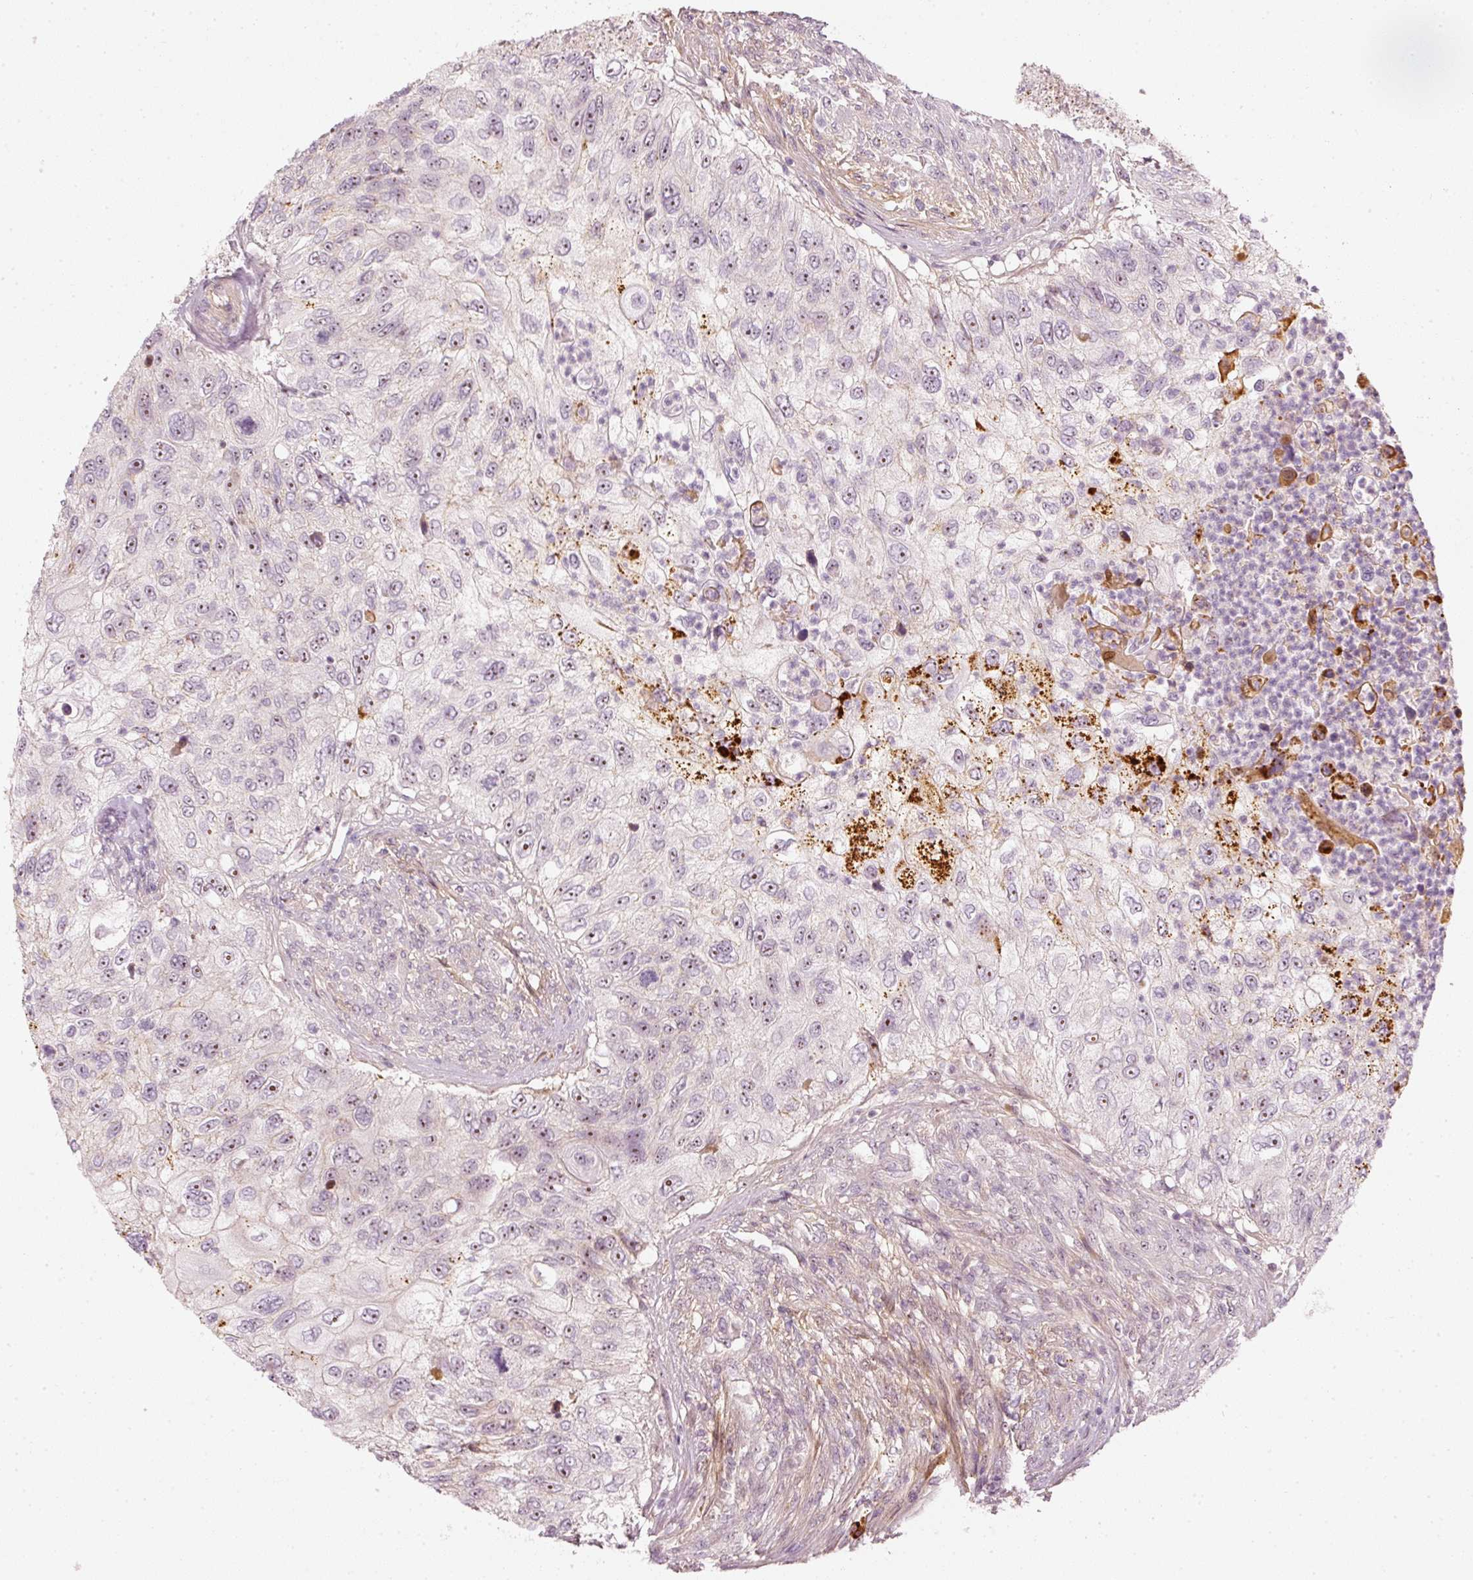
{"staining": {"intensity": "moderate", "quantity": "25%-75%", "location": "nuclear"}, "tissue": "urothelial cancer", "cell_type": "Tumor cells", "image_type": "cancer", "snomed": [{"axis": "morphology", "description": "Urothelial carcinoma, High grade"}, {"axis": "topography", "description": "Urinary bladder"}], "caption": "Brown immunohistochemical staining in human urothelial cancer demonstrates moderate nuclear expression in approximately 25%-75% of tumor cells. The staining was performed using DAB (3,3'-diaminobenzidine) to visualize the protein expression in brown, while the nuclei were stained in blue with hematoxylin (Magnification: 20x).", "gene": "VCAM1", "patient": {"sex": "female", "age": 60}}